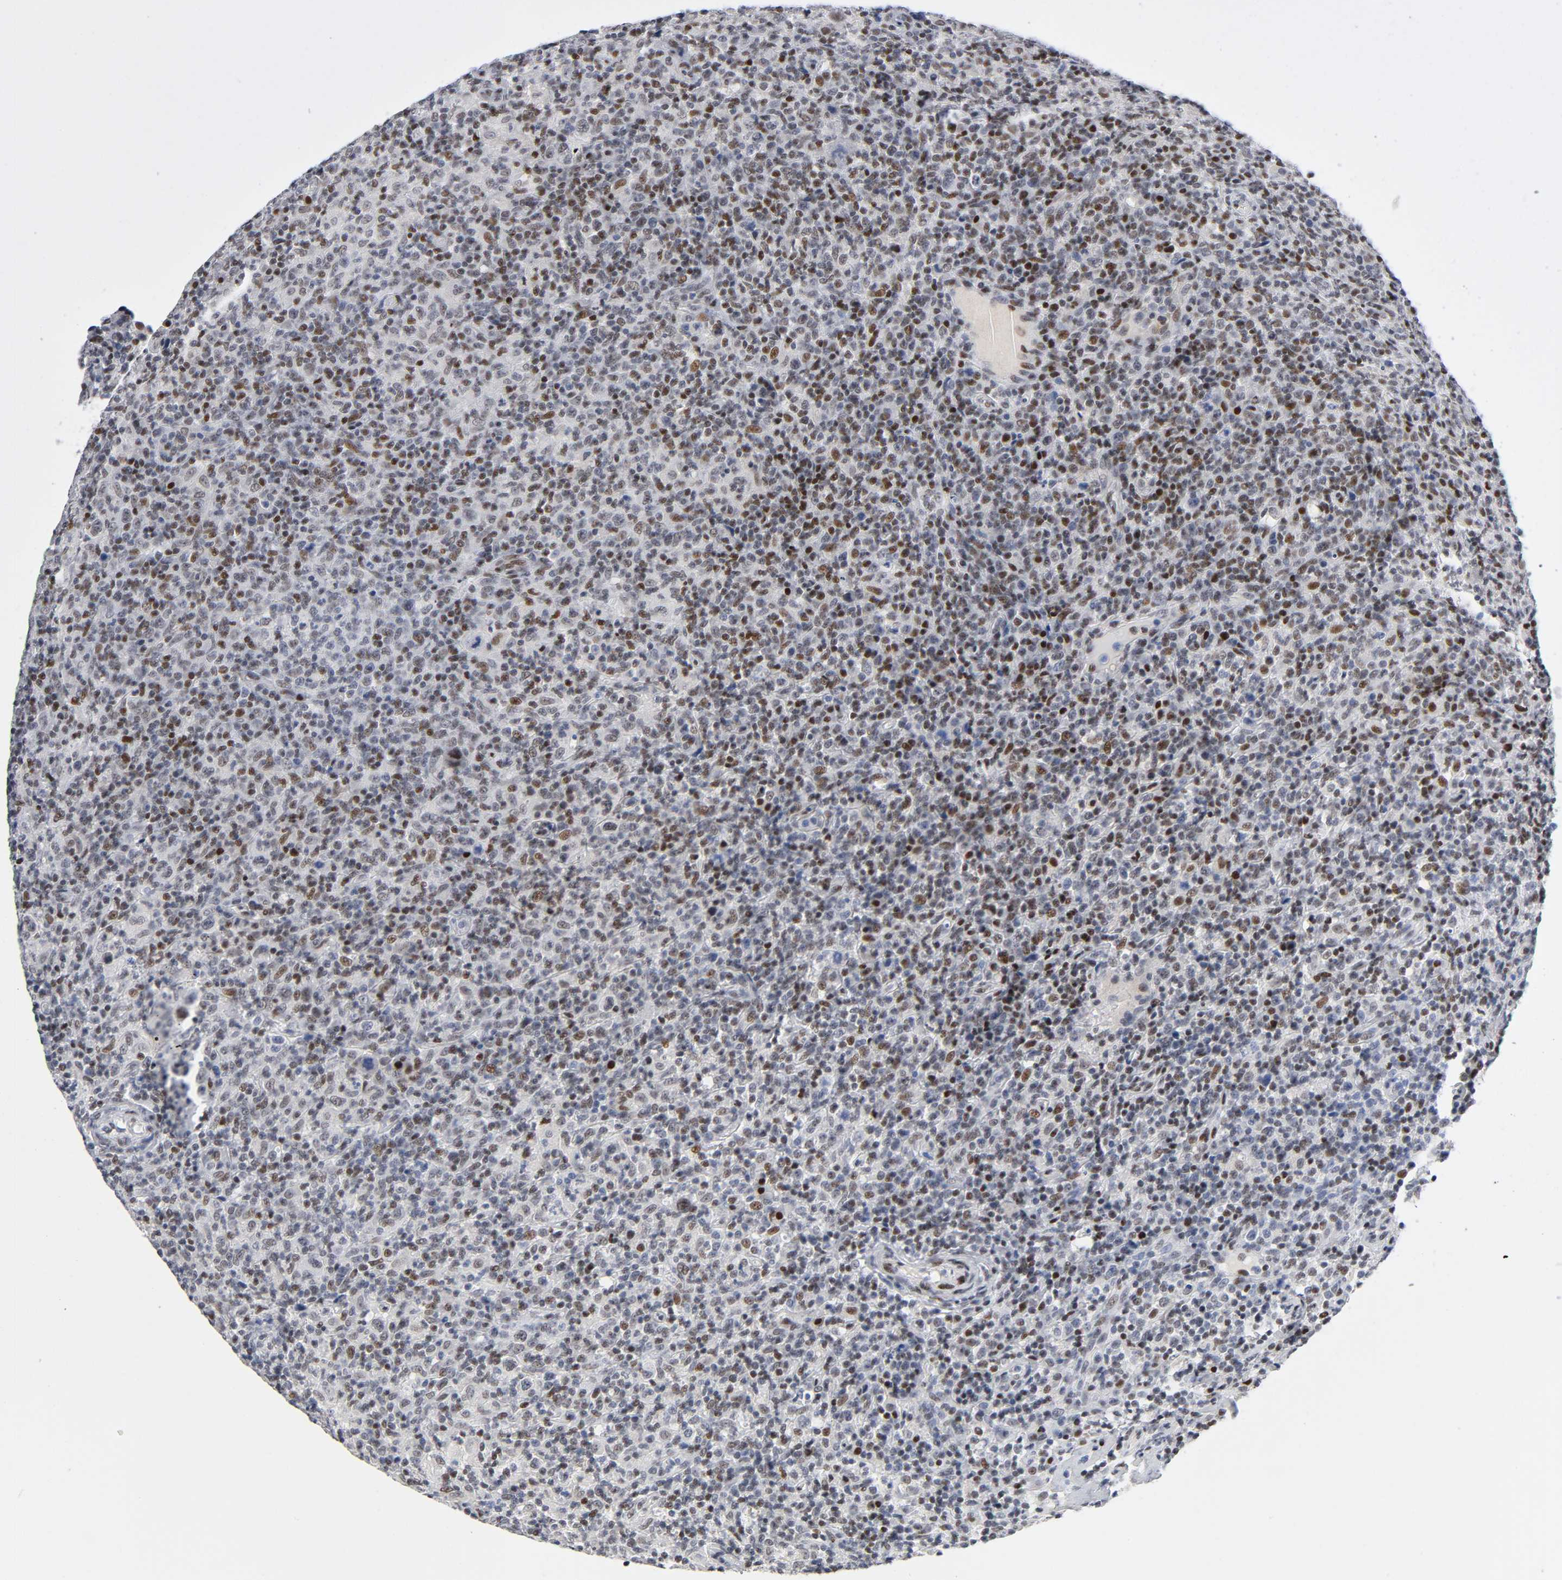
{"staining": {"intensity": "moderate", "quantity": ">75%", "location": "nuclear"}, "tissue": "lymphoma", "cell_type": "Tumor cells", "image_type": "cancer", "snomed": [{"axis": "morphology", "description": "Hodgkin's disease, NOS"}, {"axis": "topography", "description": "Lymph node"}], "caption": "Moderate nuclear protein expression is present in about >75% of tumor cells in lymphoma.", "gene": "SP3", "patient": {"sex": "male", "age": 65}}